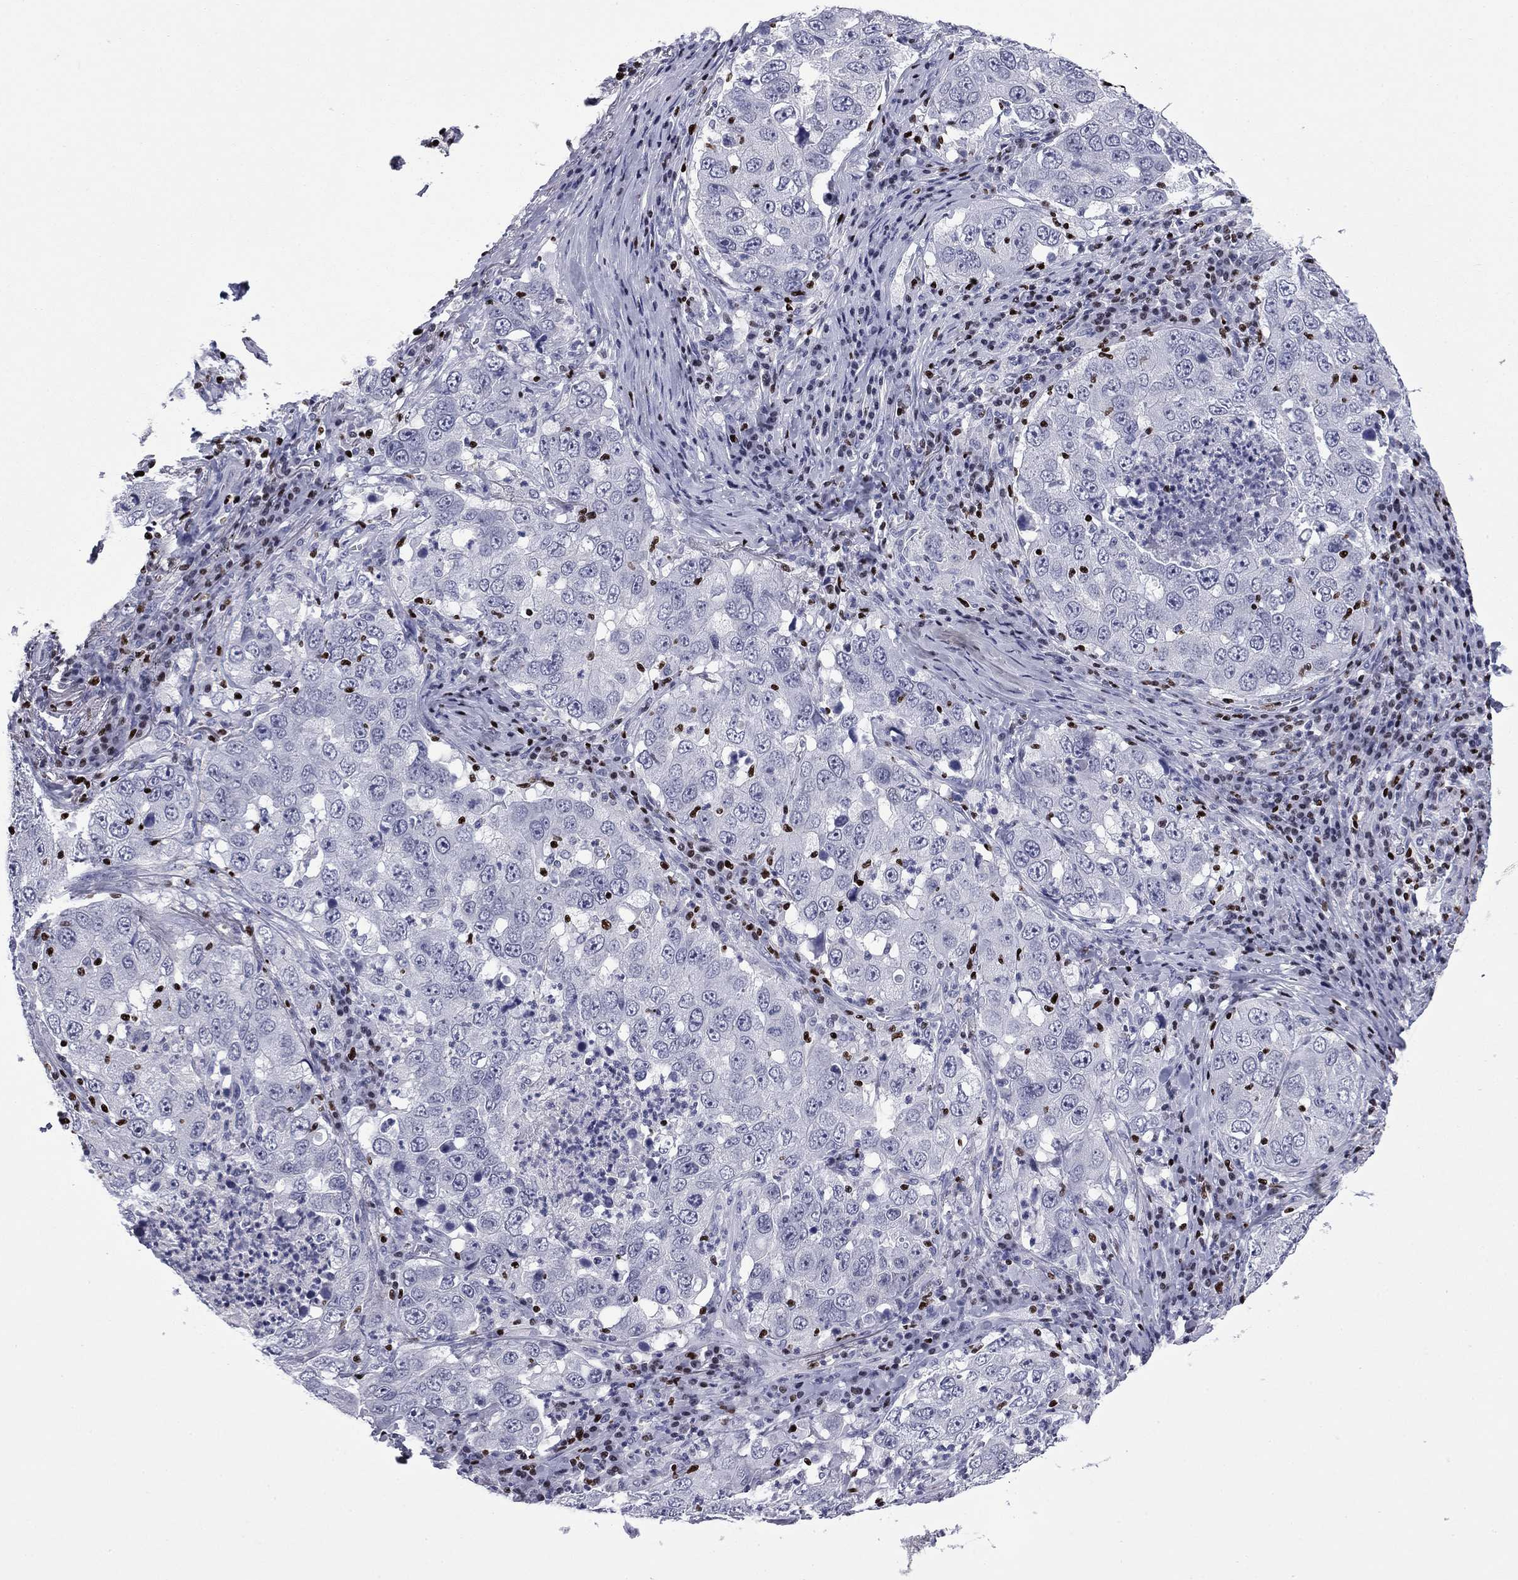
{"staining": {"intensity": "negative", "quantity": "none", "location": "none"}, "tissue": "lung cancer", "cell_type": "Tumor cells", "image_type": "cancer", "snomed": [{"axis": "morphology", "description": "Adenocarcinoma, NOS"}, {"axis": "topography", "description": "Lung"}], "caption": "Tumor cells show no significant protein positivity in adenocarcinoma (lung). (Immunohistochemistry (ihc), brightfield microscopy, high magnification).", "gene": "IKZF3", "patient": {"sex": "male", "age": 73}}